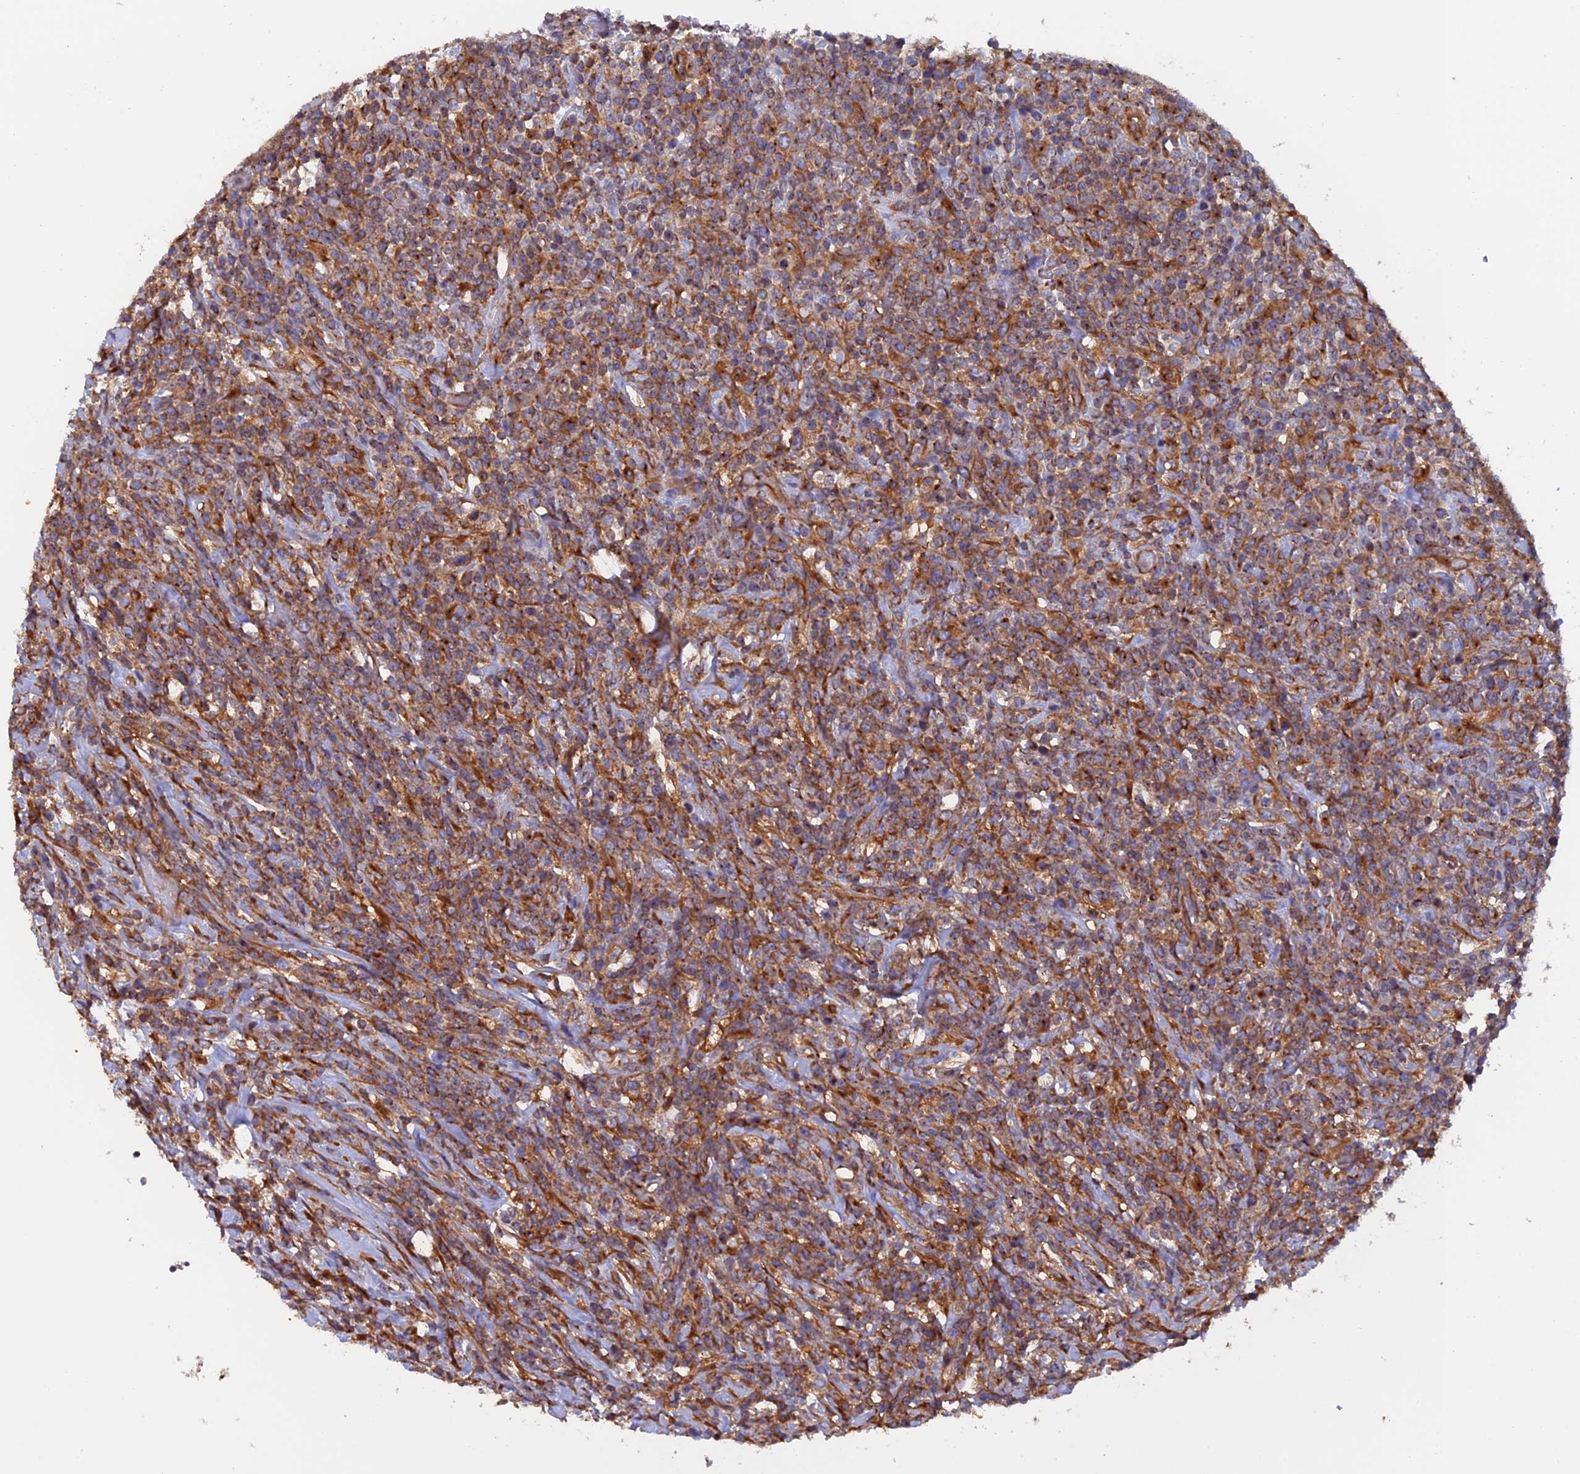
{"staining": {"intensity": "moderate", "quantity": ">75%", "location": "cytoplasmic/membranous"}, "tissue": "lymphoma", "cell_type": "Tumor cells", "image_type": "cancer", "snomed": [{"axis": "morphology", "description": "Malignant lymphoma, non-Hodgkin's type, High grade"}, {"axis": "topography", "description": "Colon"}], "caption": "Immunohistochemical staining of human malignant lymphoma, non-Hodgkin's type (high-grade) displays medium levels of moderate cytoplasmic/membranous positivity in approximately >75% of tumor cells. (DAB (3,3'-diaminobenzidine) IHC, brown staining for protein, blue staining for nuclei).", "gene": "DCTN2", "patient": {"sex": "female", "age": 53}}